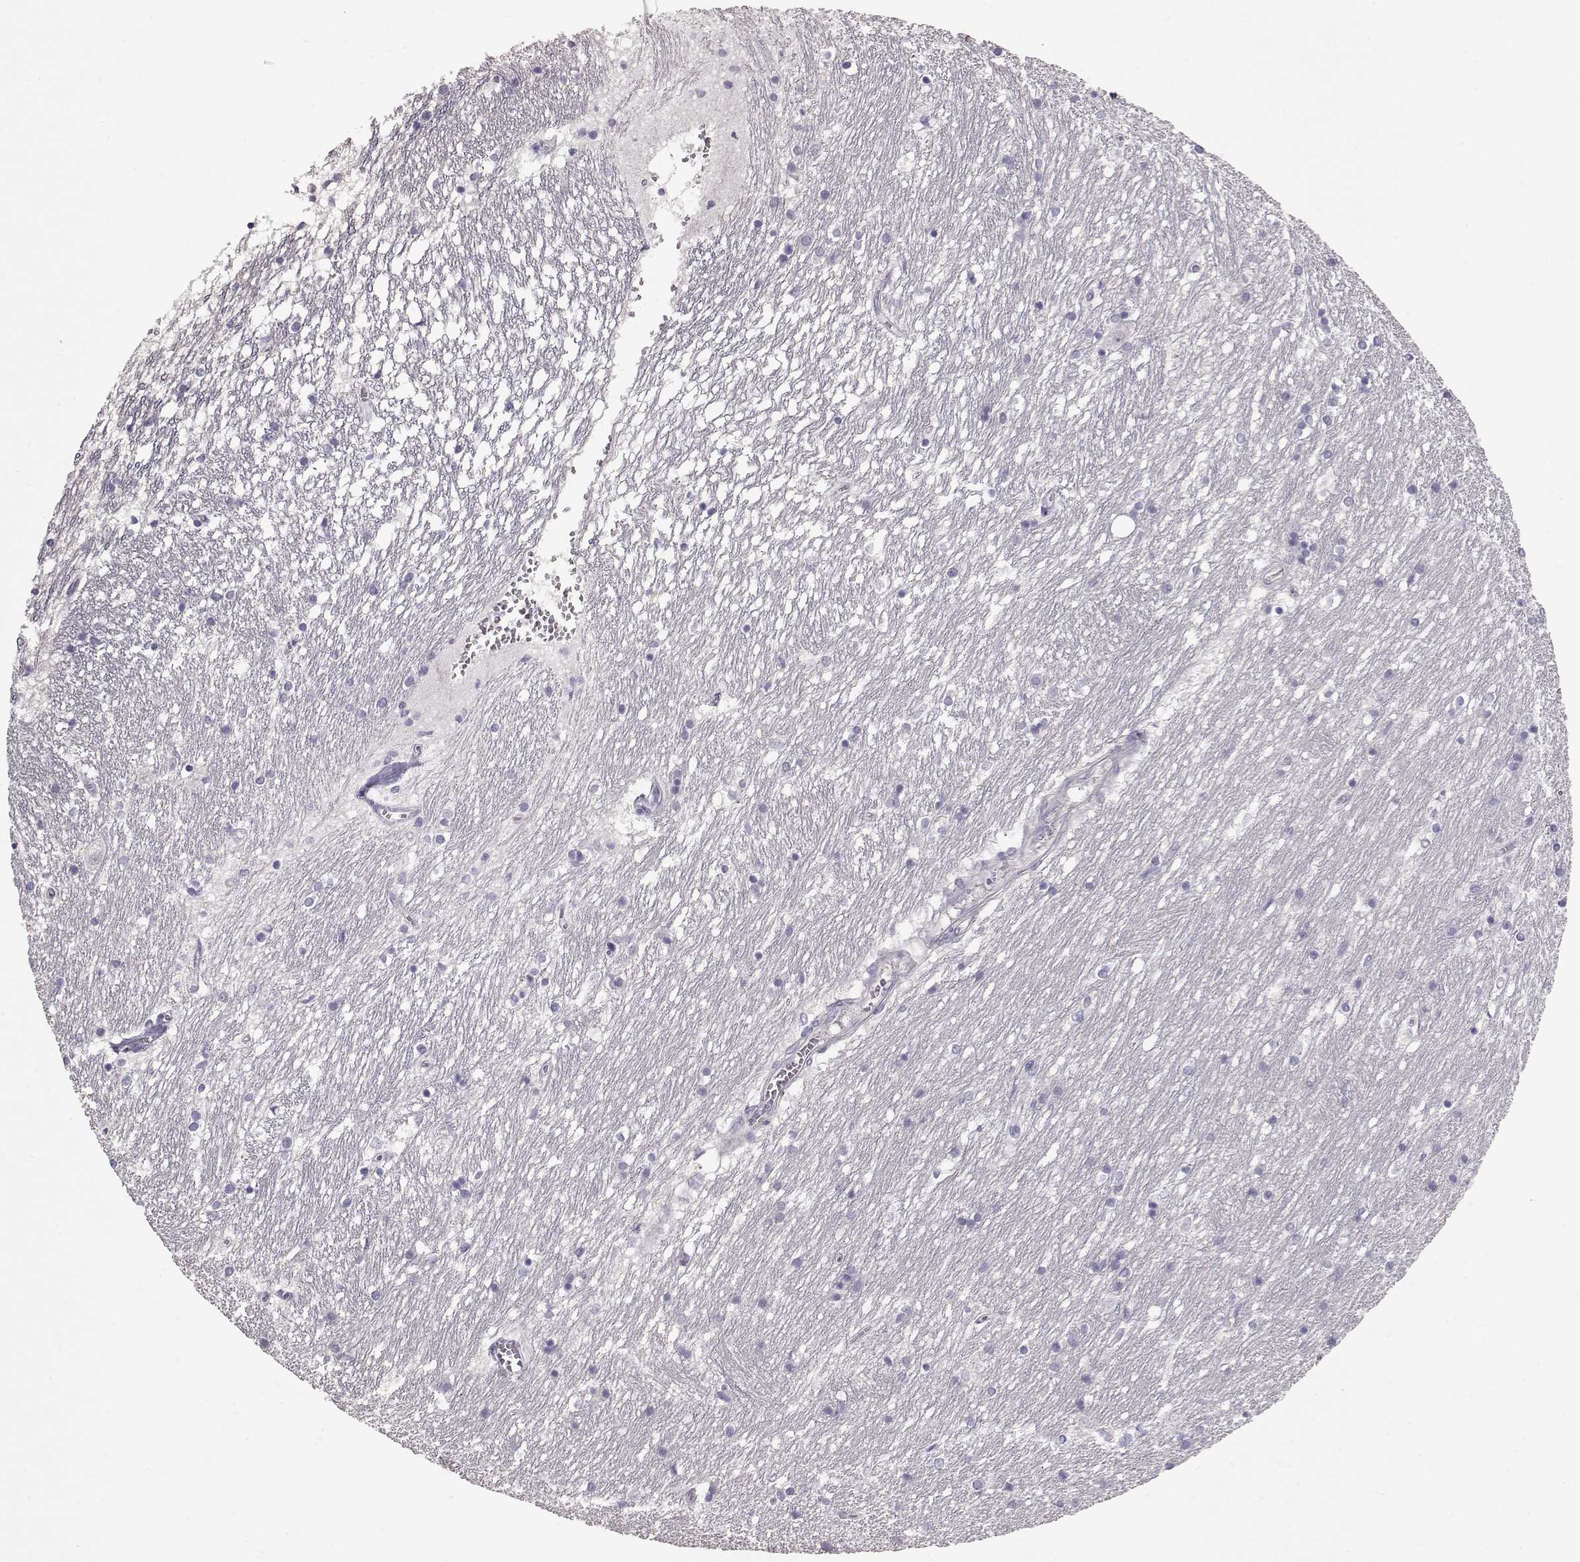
{"staining": {"intensity": "negative", "quantity": "none", "location": "none"}, "tissue": "caudate", "cell_type": "Glial cells", "image_type": "normal", "snomed": [{"axis": "morphology", "description": "Normal tissue, NOS"}, {"axis": "topography", "description": "Lateral ventricle wall"}], "caption": "This image is of benign caudate stained with immunohistochemistry (IHC) to label a protein in brown with the nuclei are counter-stained blue. There is no expression in glial cells.", "gene": "SLC18A1", "patient": {"sex": "female", "age": 71}}